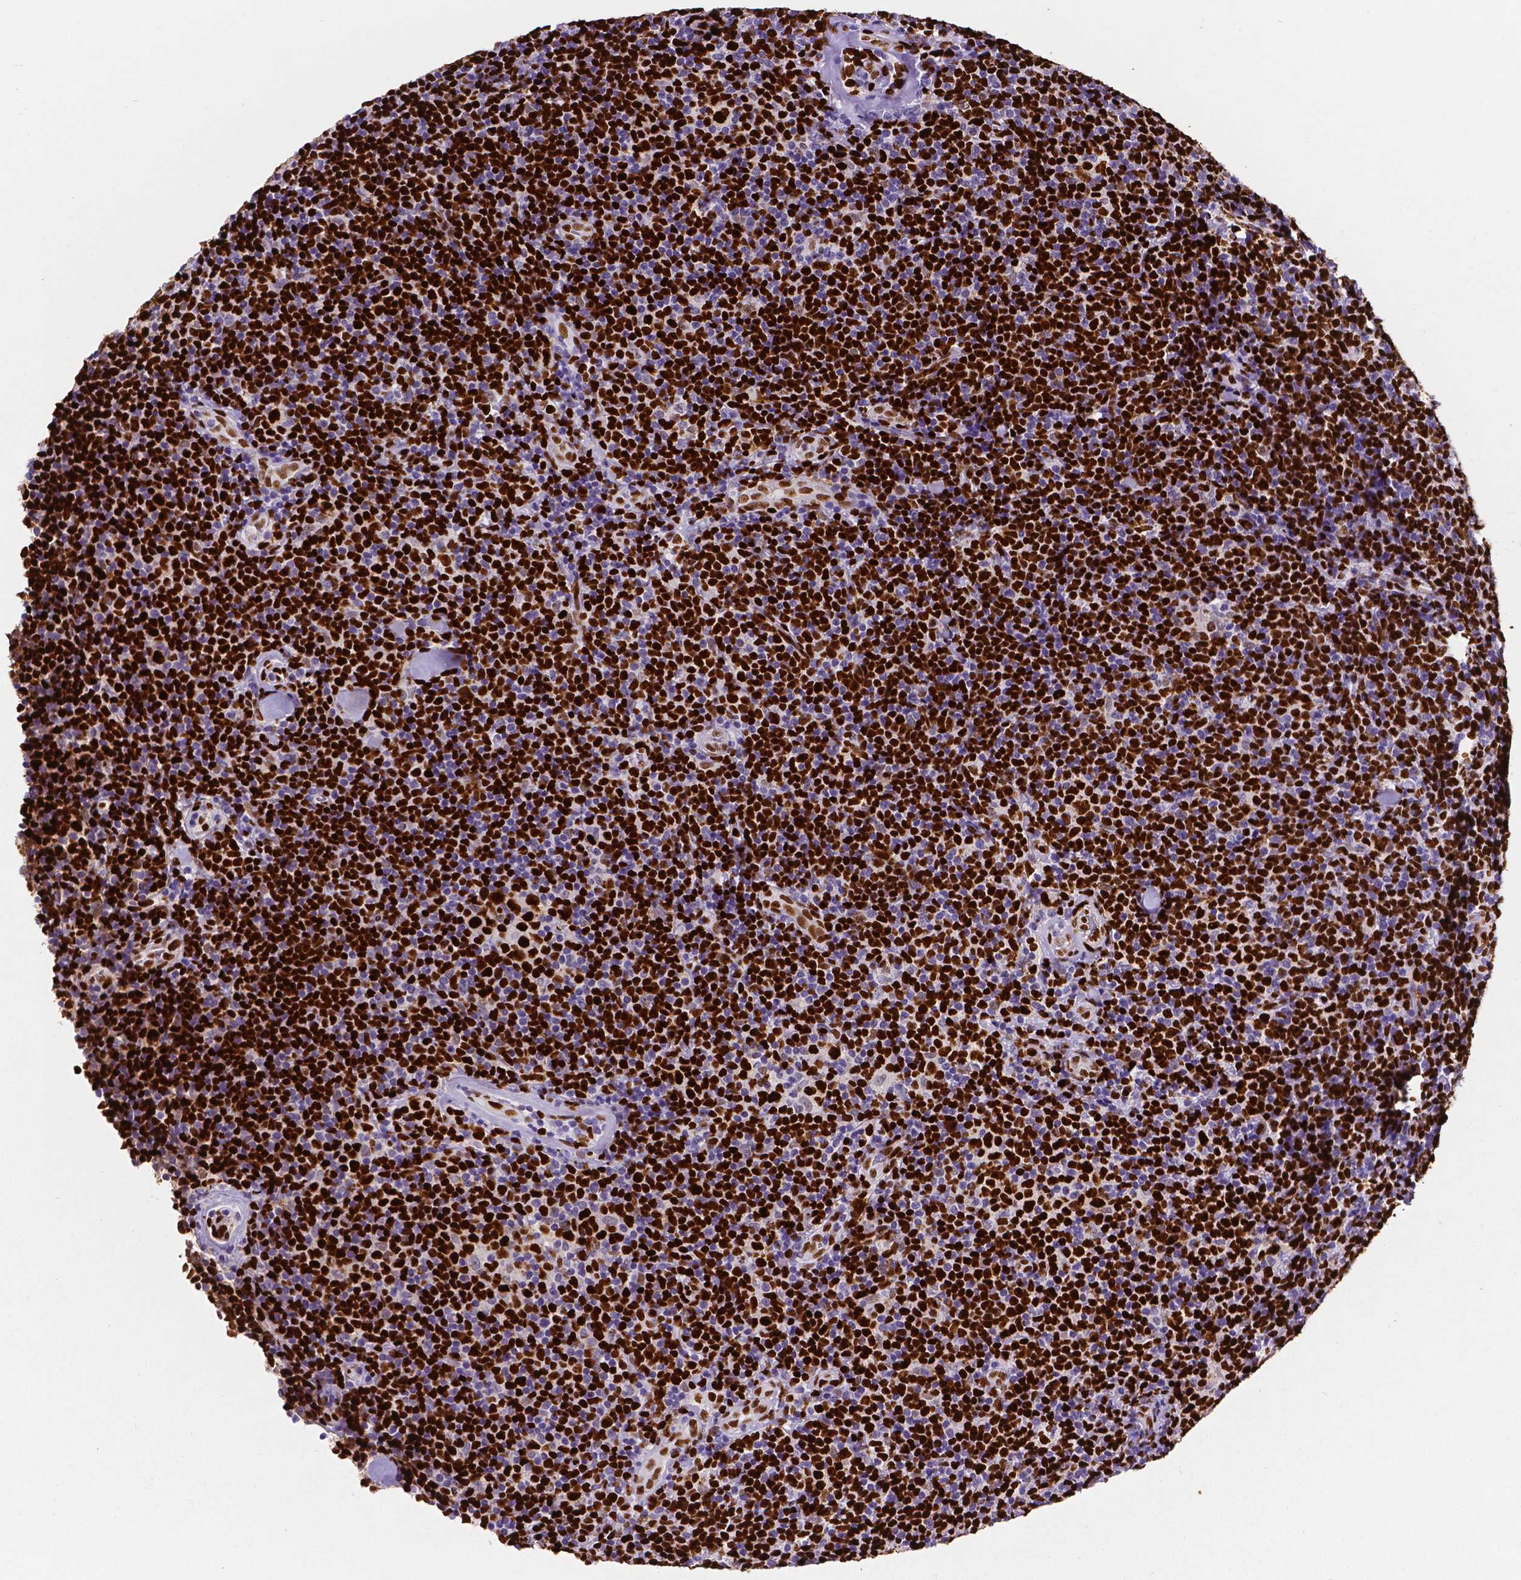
{"staining": {"intensity": "strong", "quantity": ">75%", "location": "nuclear"}, "tissue": "lymphoma", "cell_type": "Tumor cells", "image_type": "cancer", "snomed": [{"axis": "morphology", "description": "Malignant lymphoma, non-Hodgkin's type, Low grade"}, {"axis": "topography", "description": "Lymph node"}], "caption": "High-power microscopy captured an immunohistochemistry (IHC) micrograph of low-grade malignant lymphoma, non-Hodgkin's type, revealing strong nuclear staining in approximately >75% of tumor cells.", "gene": "MEF2C", "patient": {"sex": "female", "age": 56}}